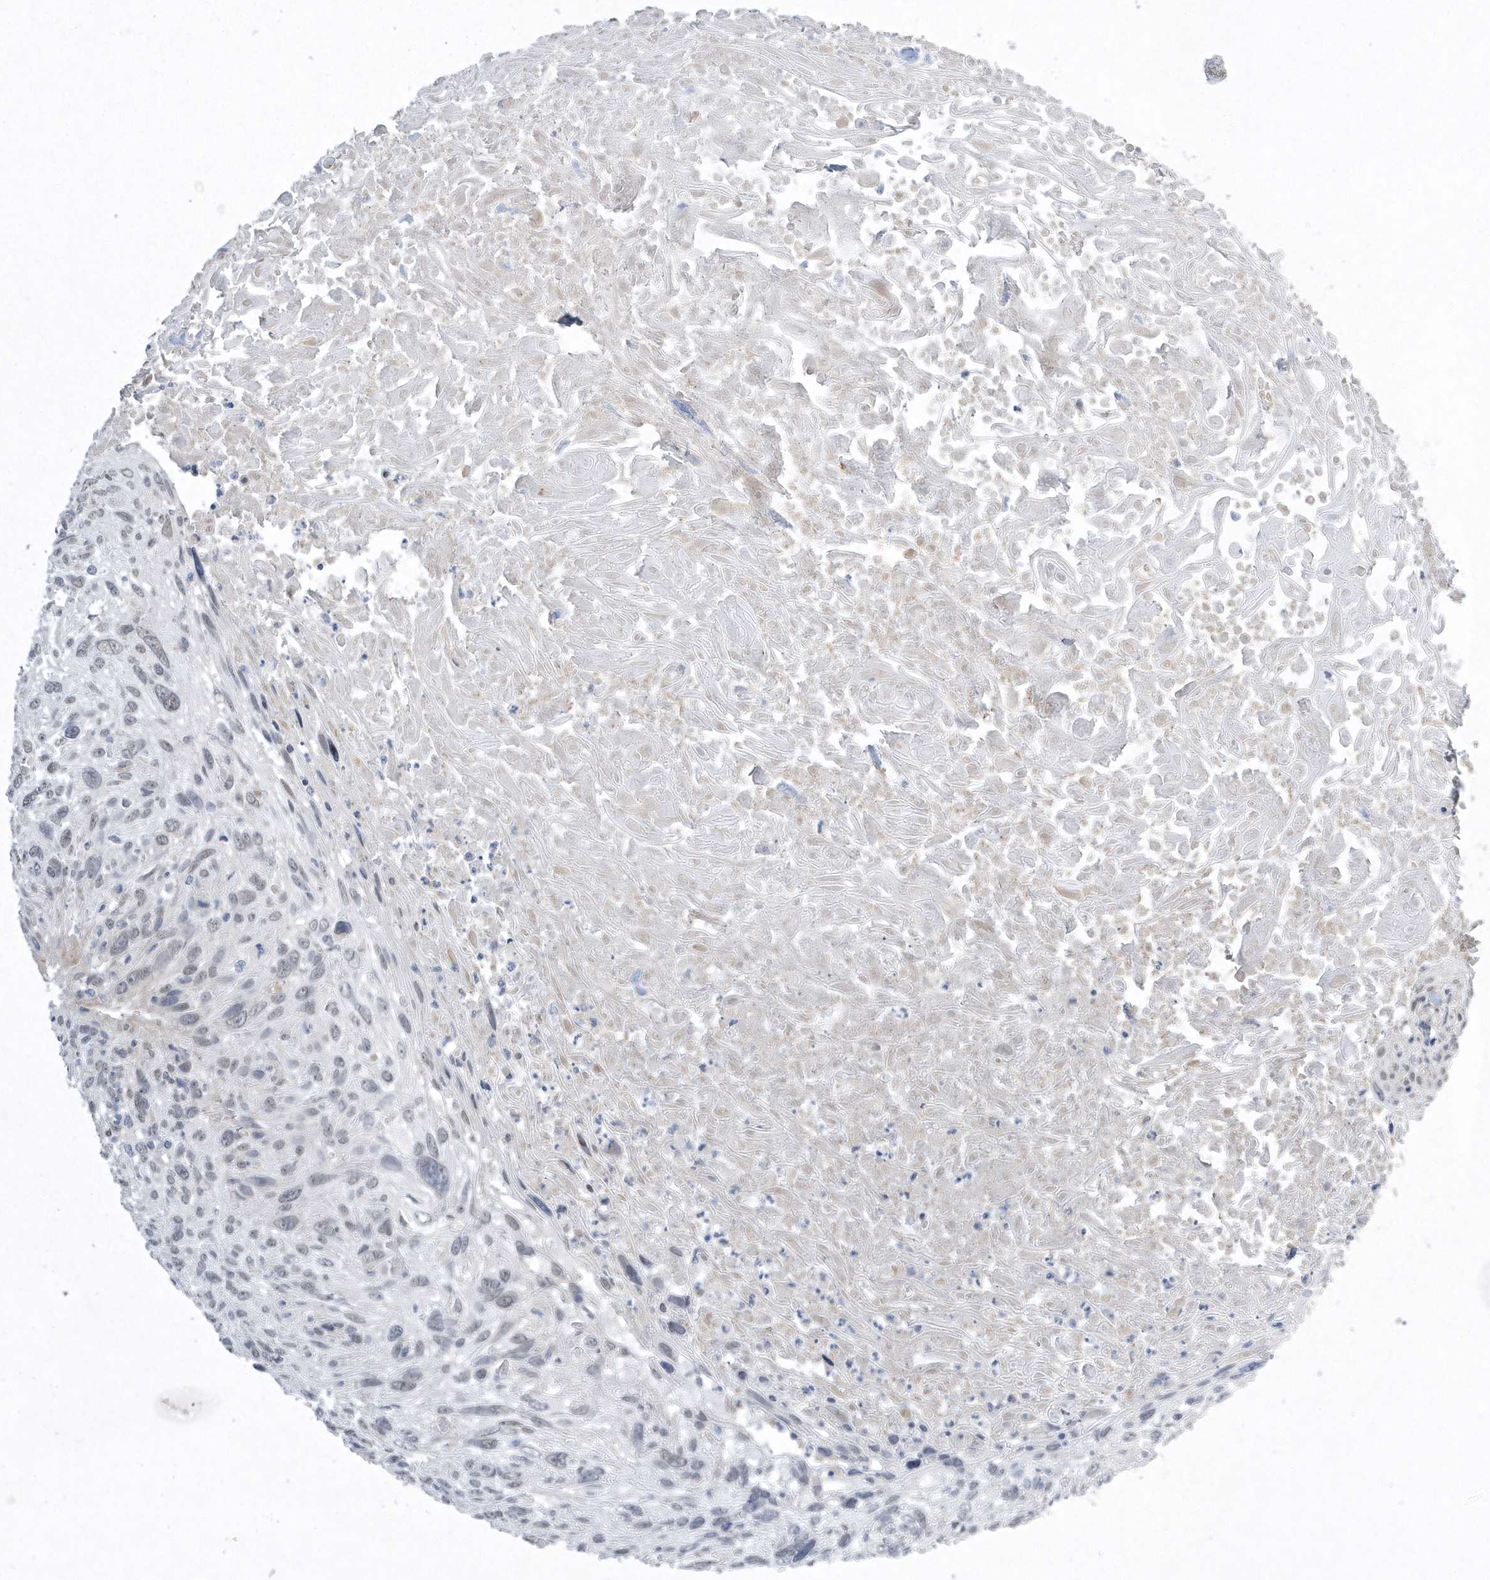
{"staining": {"intensity": "negative", "quantity": "none", "location": "none"}, "tissue": "cervical cancer", "cell_type": "Tumor cells", "image_type": "cancer", "snomed": [{"axis": "morphology", "description": "Squamous cell carcinoma, NOS"}, {"axis": "topography", "description": "Cervix"}], "caption": "This micrograph is of cervical cancer (squamous cell carcinoma) stained with immunohistochemistry to label a protein in brown with the nuclei are counter-stained blue. There is no staining in tumor cells.", "gene": "ZC3H12D", "patient": {"sex": "female", "age": 51}}